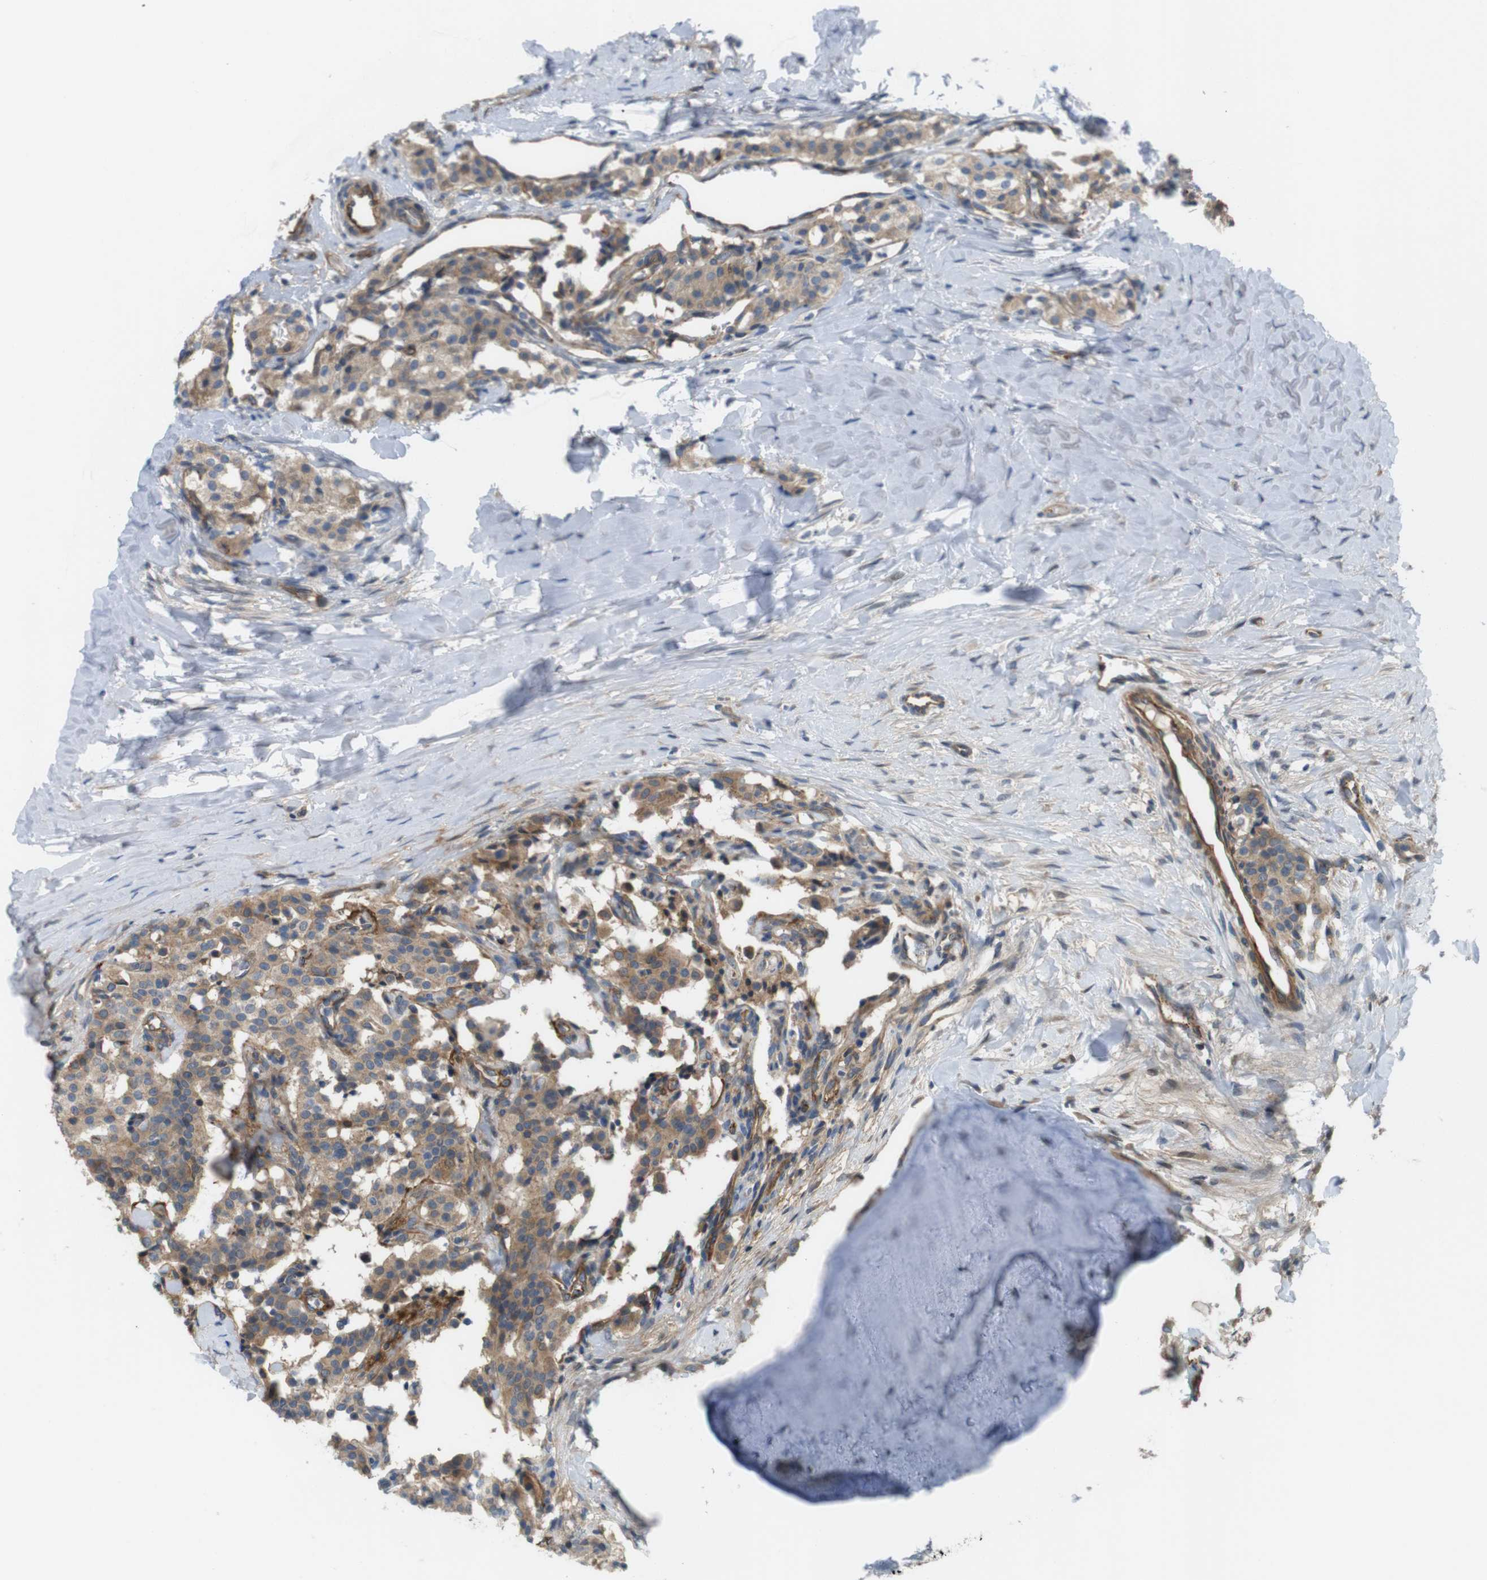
{"staining": {"intensity": "moderate", "quantity": ">75%", "location": "cytoplasmic/membranous"}, "tissue": "carcinoid", "cell_type": "Tumor cells", "image_type": "cancer", "snomed": [{"axis": "morphology", "description": "Carcinoid, malignant, NOS"}, {"axis": "topography", "description": "Lung"}], "caption": "Protein staining reveals moderate cytoplasmic/membranous staining in about >75% of tumor cells in malignant carcinoid.", "gene": "BVES", "patient": {"sex": "male", "age": 30}}